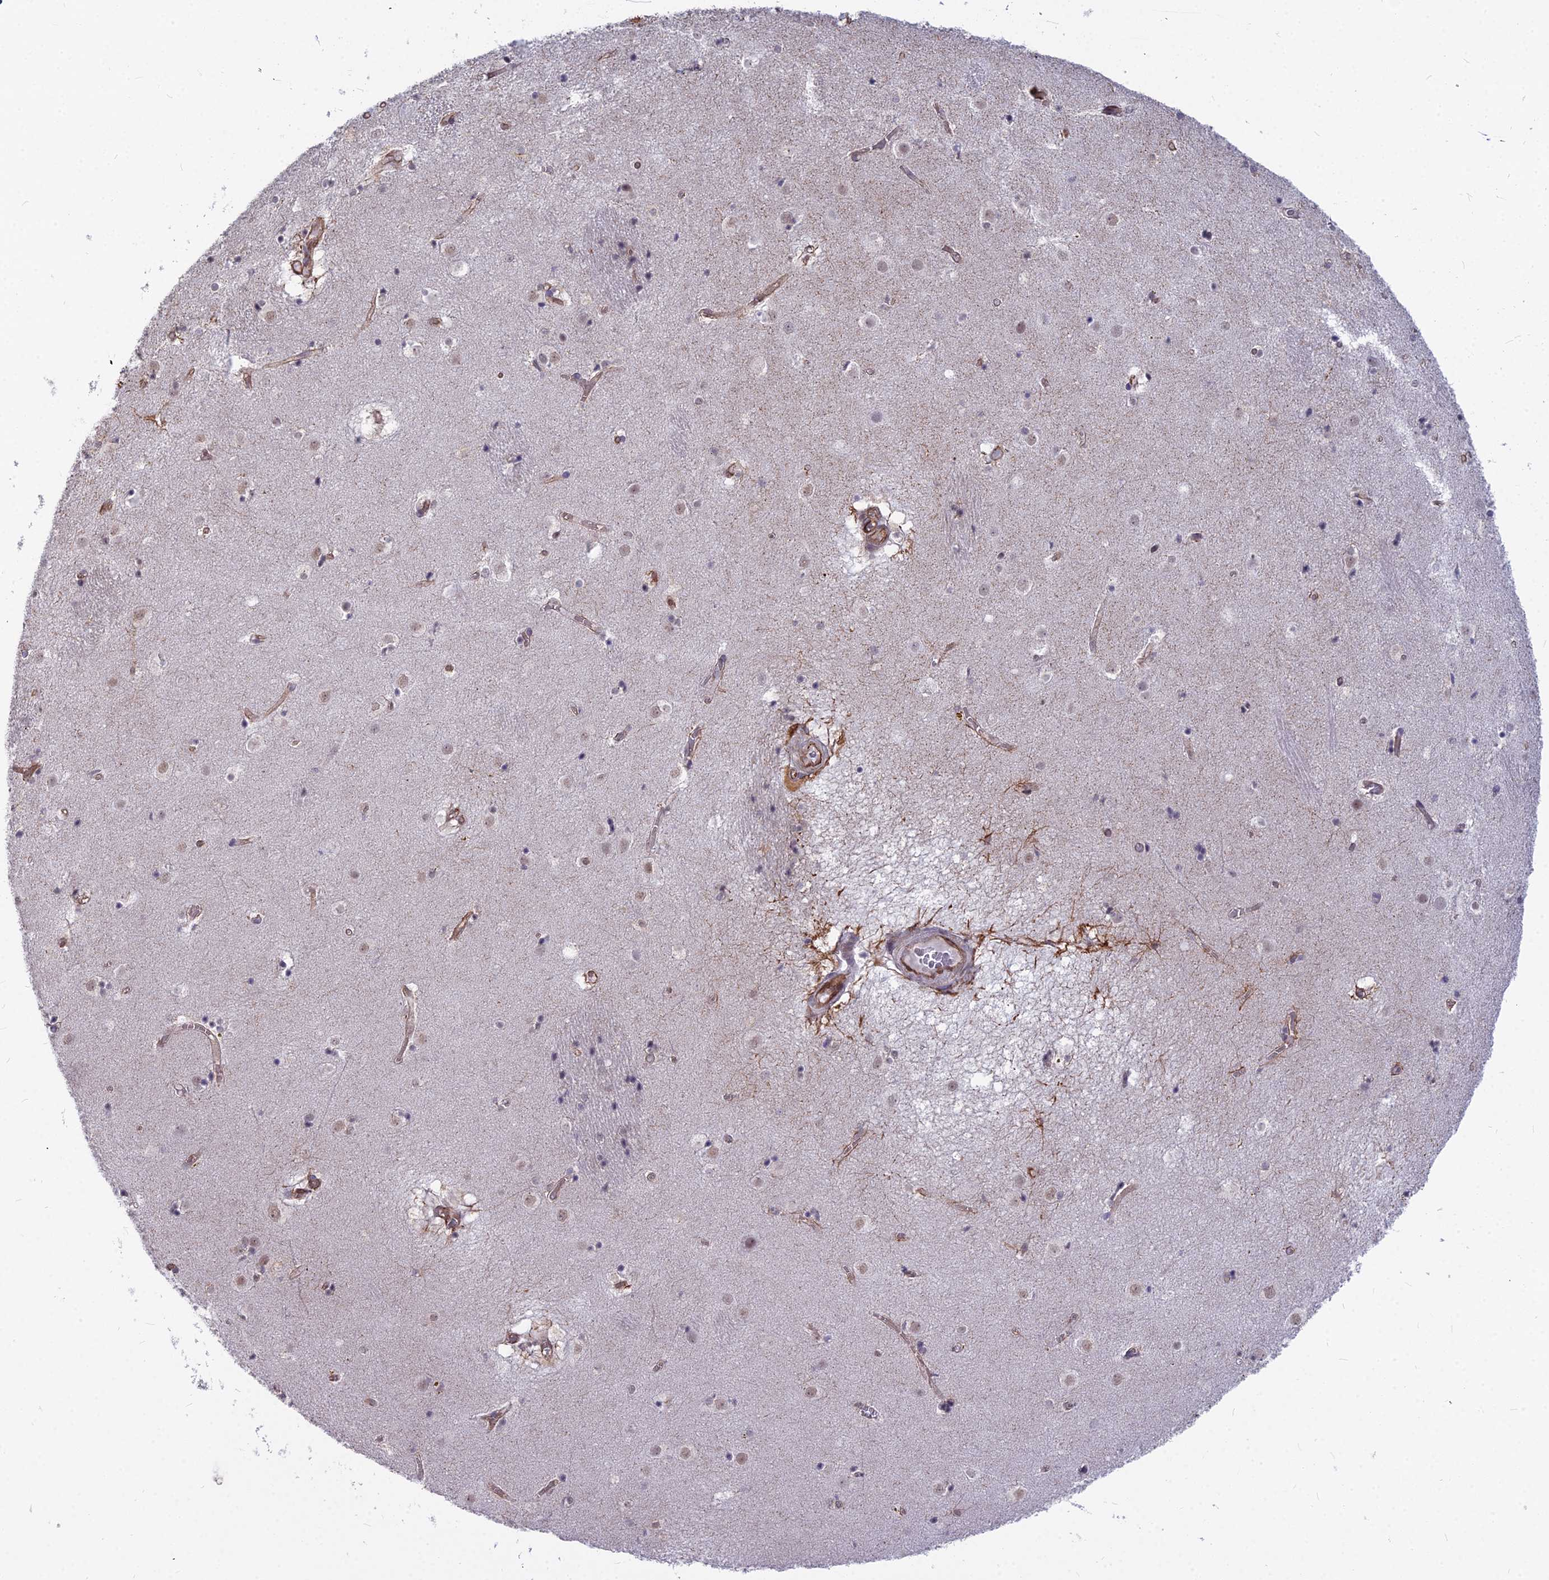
{"staining": {"intensity": "negative", "quantity": "none", "location": "none"}, "tissue": "caudate", "cell_type": "Glial cells", "image_type": "normal", "snomed": [{"axis": "morphology", "description": "Normal tissue, NOS"}, {"axis": "topography", "description": "Lateral ventricle wall"}], "caption": "DAB immunohistochemical staining of benign caudate shows no significant staining in glial cells.", "gene": "YJU2", "patient": {"sex": "male", "age": 70}}